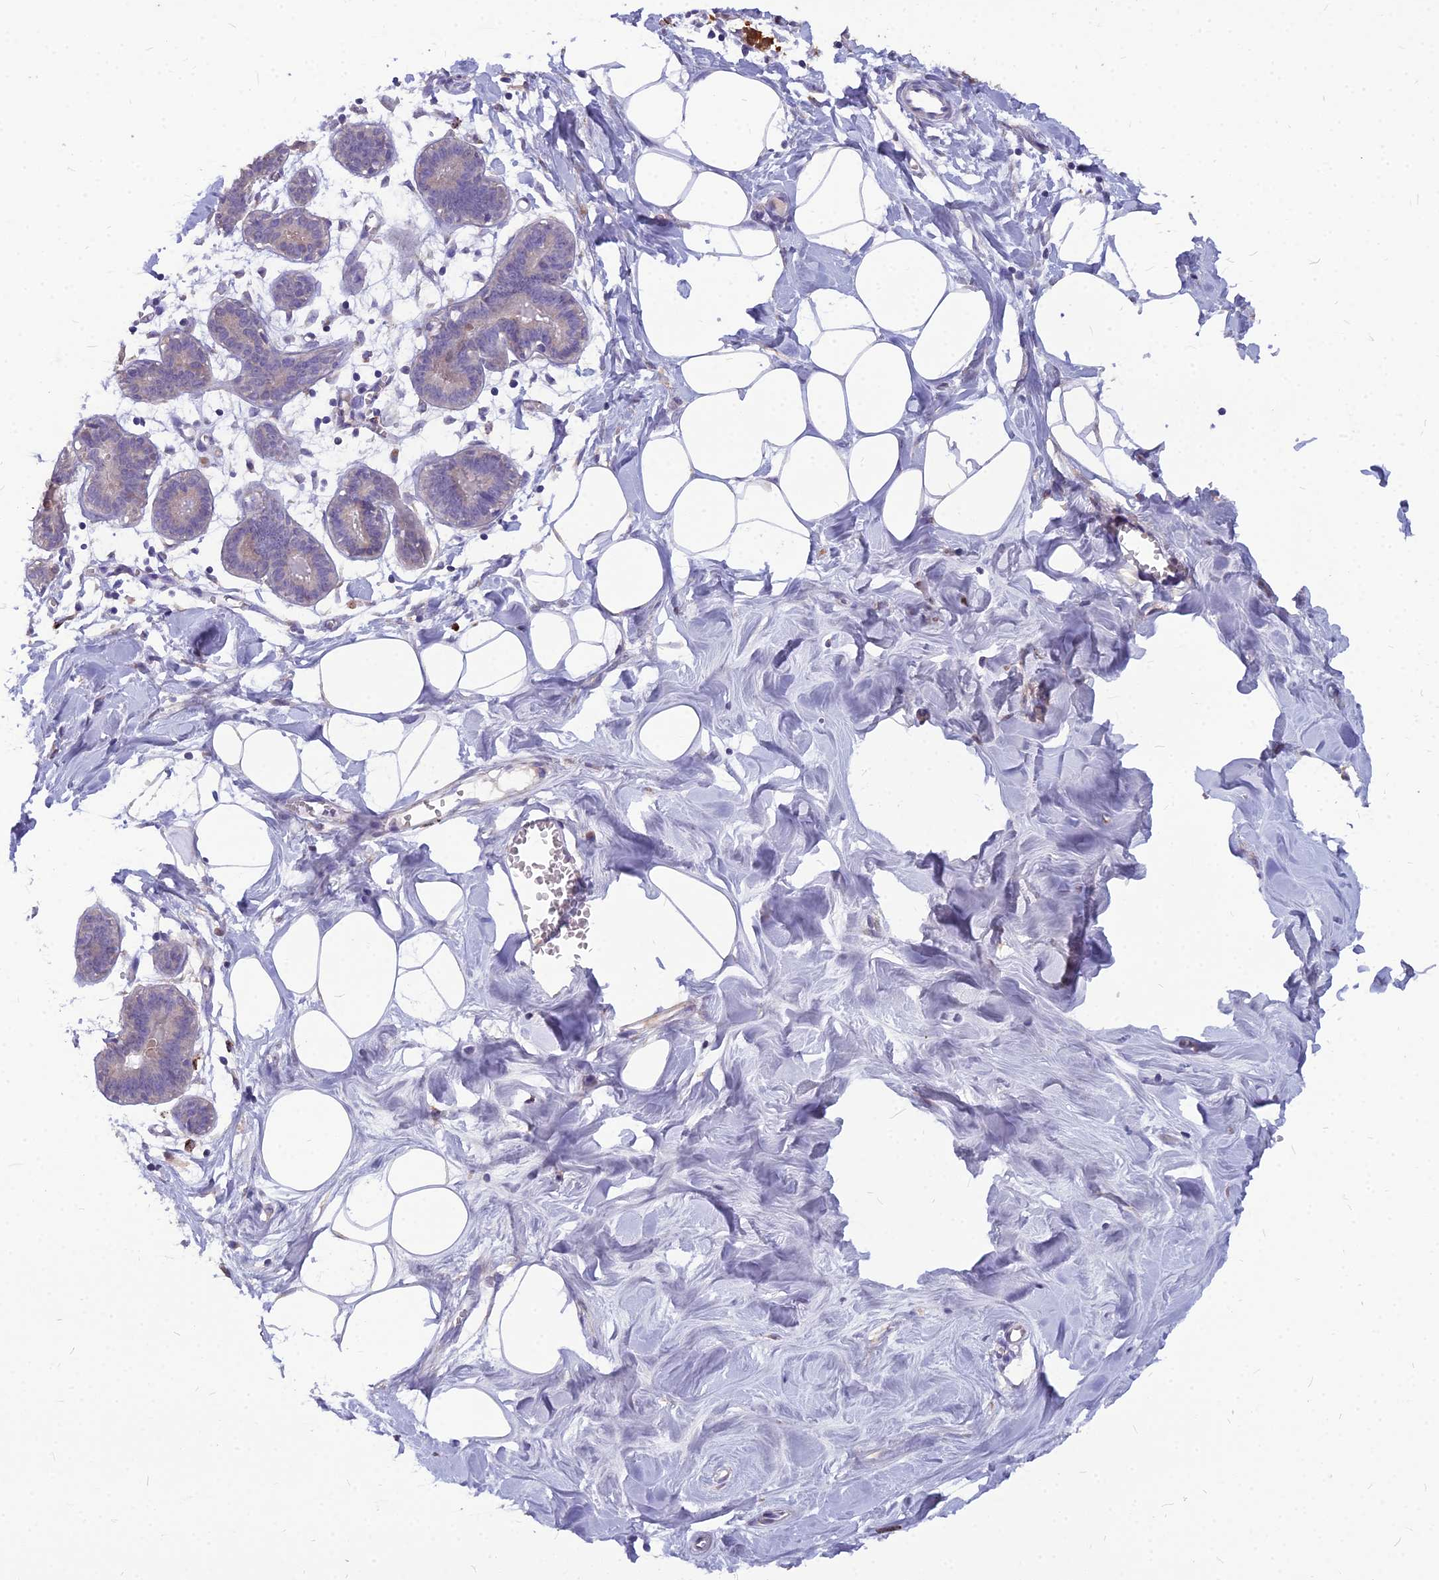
{"staining": {"intensity": "negative", "quantity": "none", "location": "none"}, "tissue": "breast", "cell_type": "Adipocytes", "image_type": "normal", "snomed": [{"axis": "morphology", "description": "Normal tissue, NOS"}, {"axis": "topography", "description": "Breast"}], "caption": "The histopathology image demonstrates no staining of adipocytes in benign breast.", "gene": "PCED1B", "patient": {"sex": "female", "age": 27}}